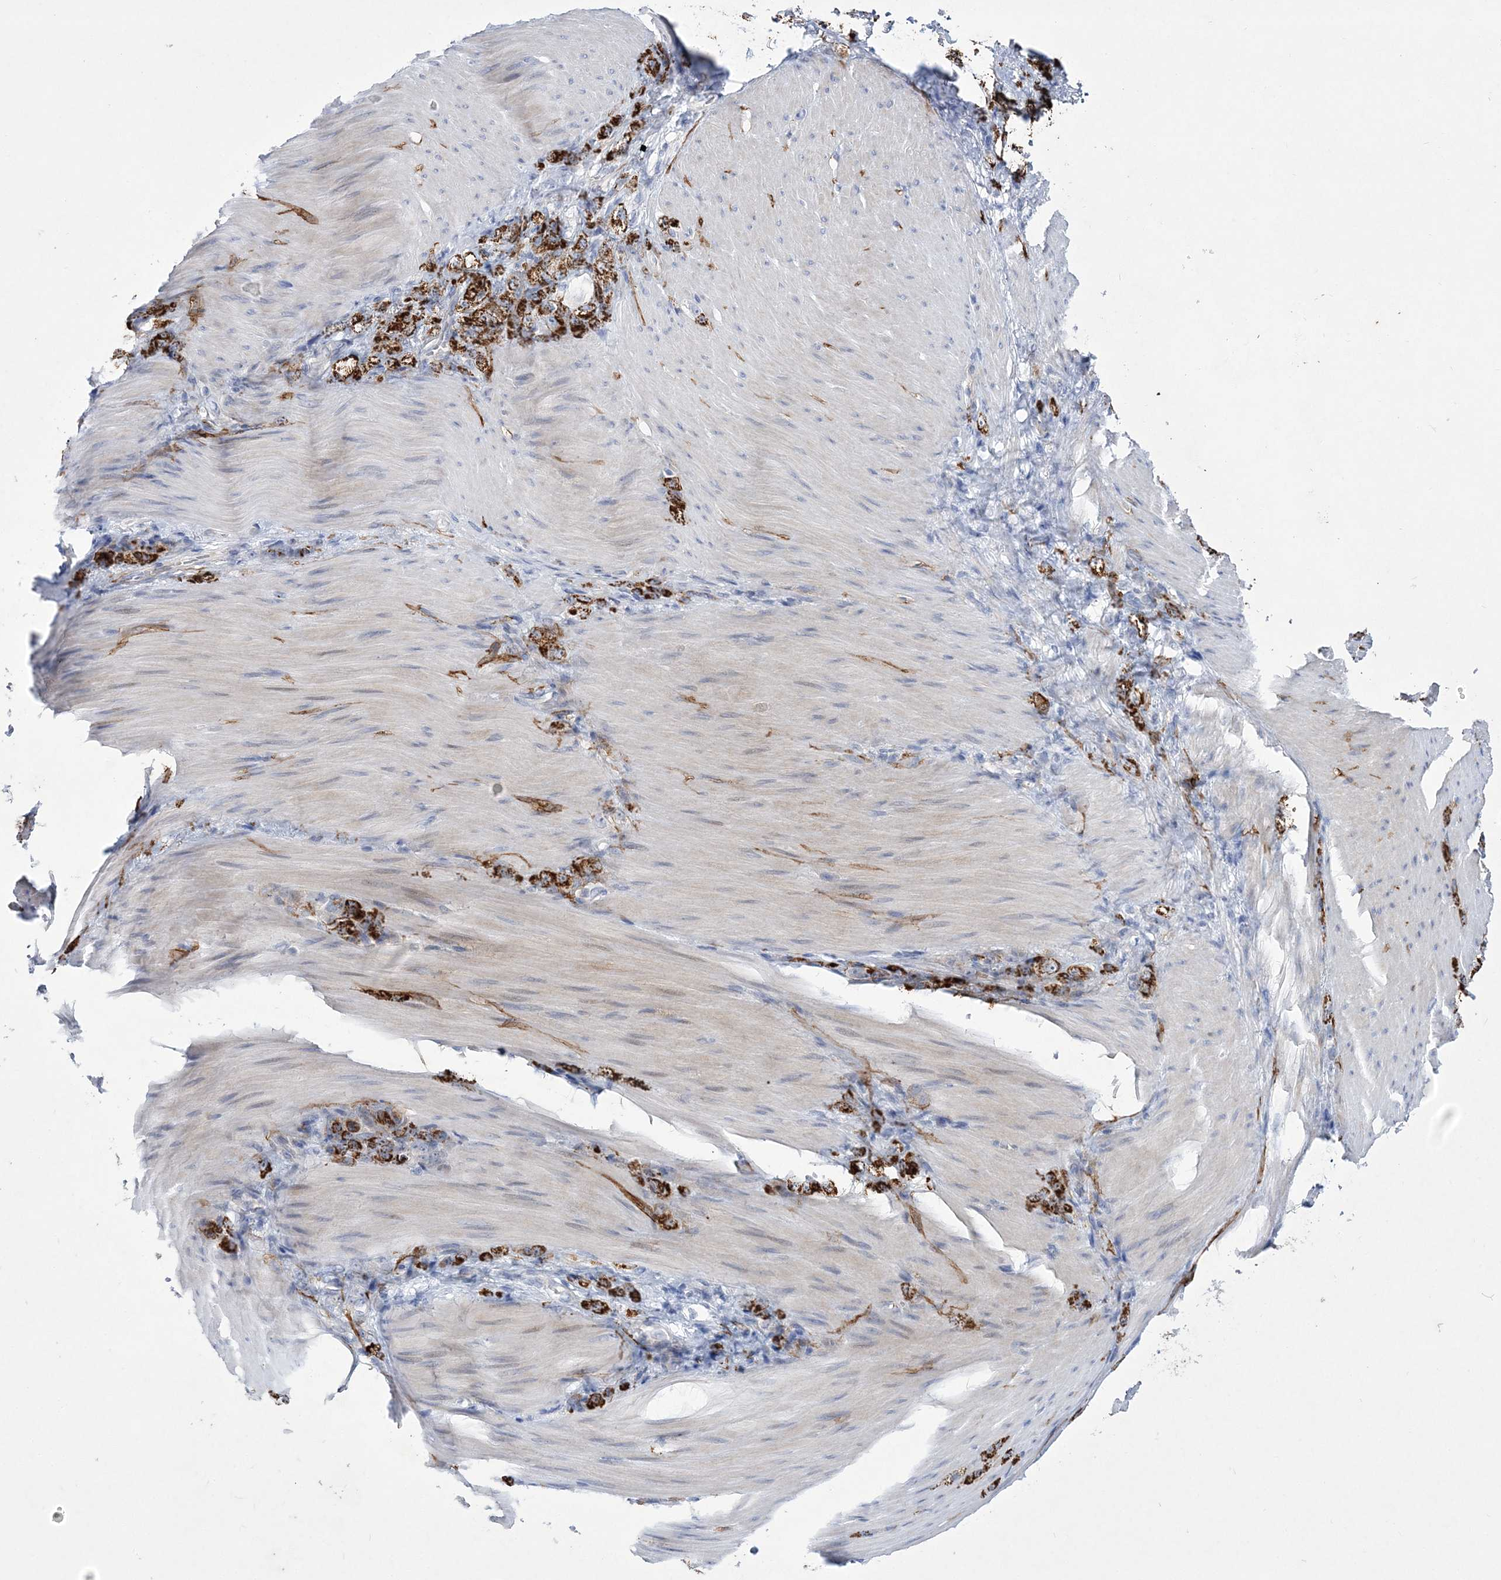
{"staining": {"intensity": "strong", "quantity": ">75%", "location": "cytoplasmic/membranous"}, "tissue": "stomach cancer", "cell_type": "Tumor cells", "image_type": "cancer", "snomed": [{"axis": "morphology", "description": "Normal tissue, NOS"}, {"axis": "morphology", "description": "Adenocarcinoma, NOS"}, {"axis": "topography", "description": "Stomach"}], "caption": "A brown stain highlights strong cytoplasmic/membranous staining of a protein in human adenocarcinoma (stomach) tumor cells.", "gene": "ANO1", "patient": {"sex": "male", "age": 82}}